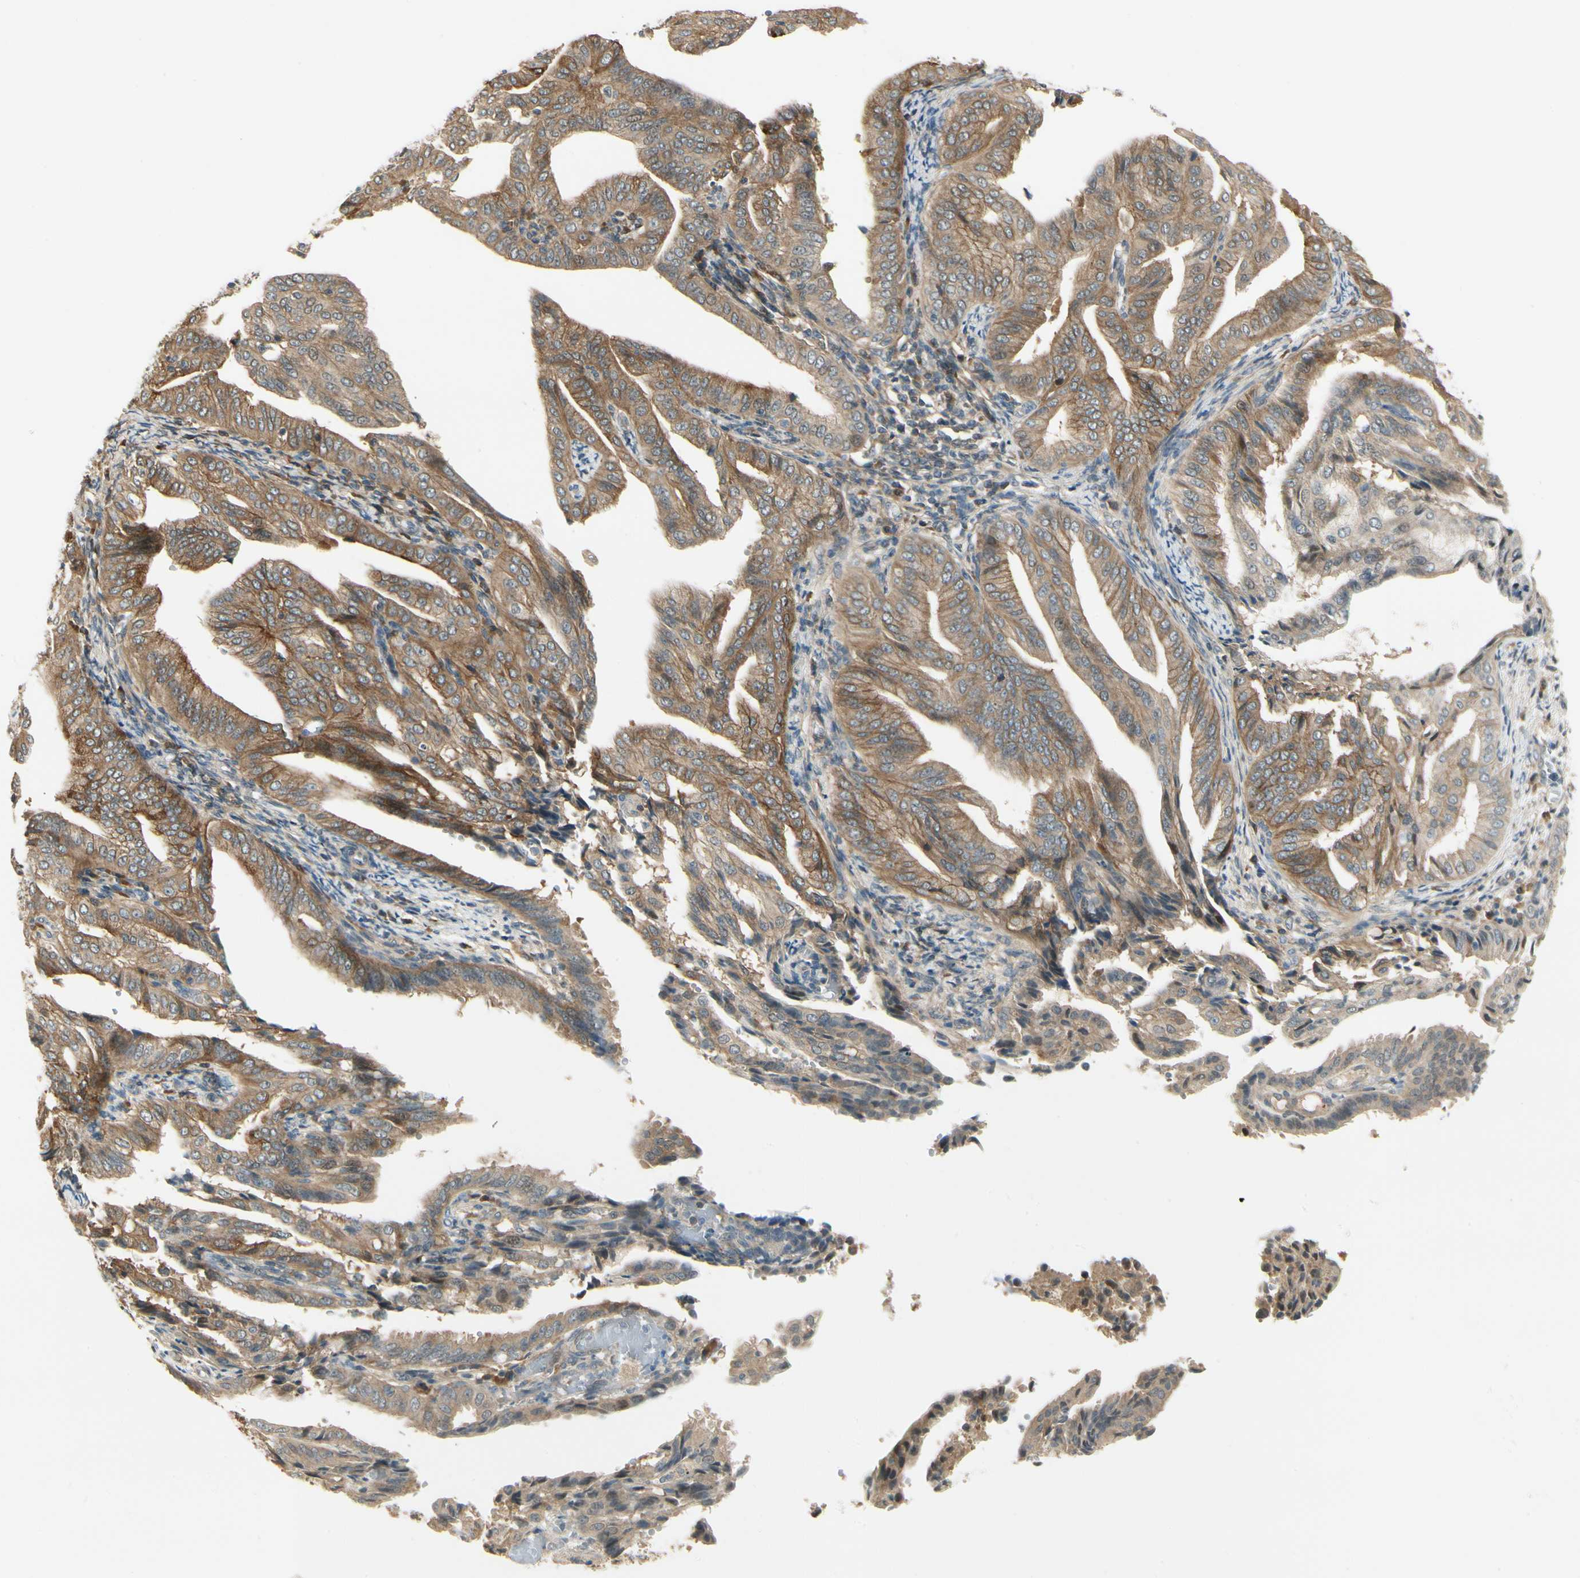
{"staining": {"intensity": "moderate", "quantity": ">75%", "location": "cytoplasmic/membranous"}, "tissue": "endometrial cancer", "cell_type": "Tumor cells", "image_type": "cancer", "snomed": [{"axis": "morphology", "description": "Adenocarcinoma, NOS"}, {"axis": "topography", "description": "Endometrium"}], "caption": "IHC histopathology image of endometrial adenocarcinoma stained for a protein (brown), which displays medium levels of moderate cytoplasmic/membranous expression in about >75% of tumor cells.", "gene": "EPHB3", "patient": {"sex": "female", "age": 58}}